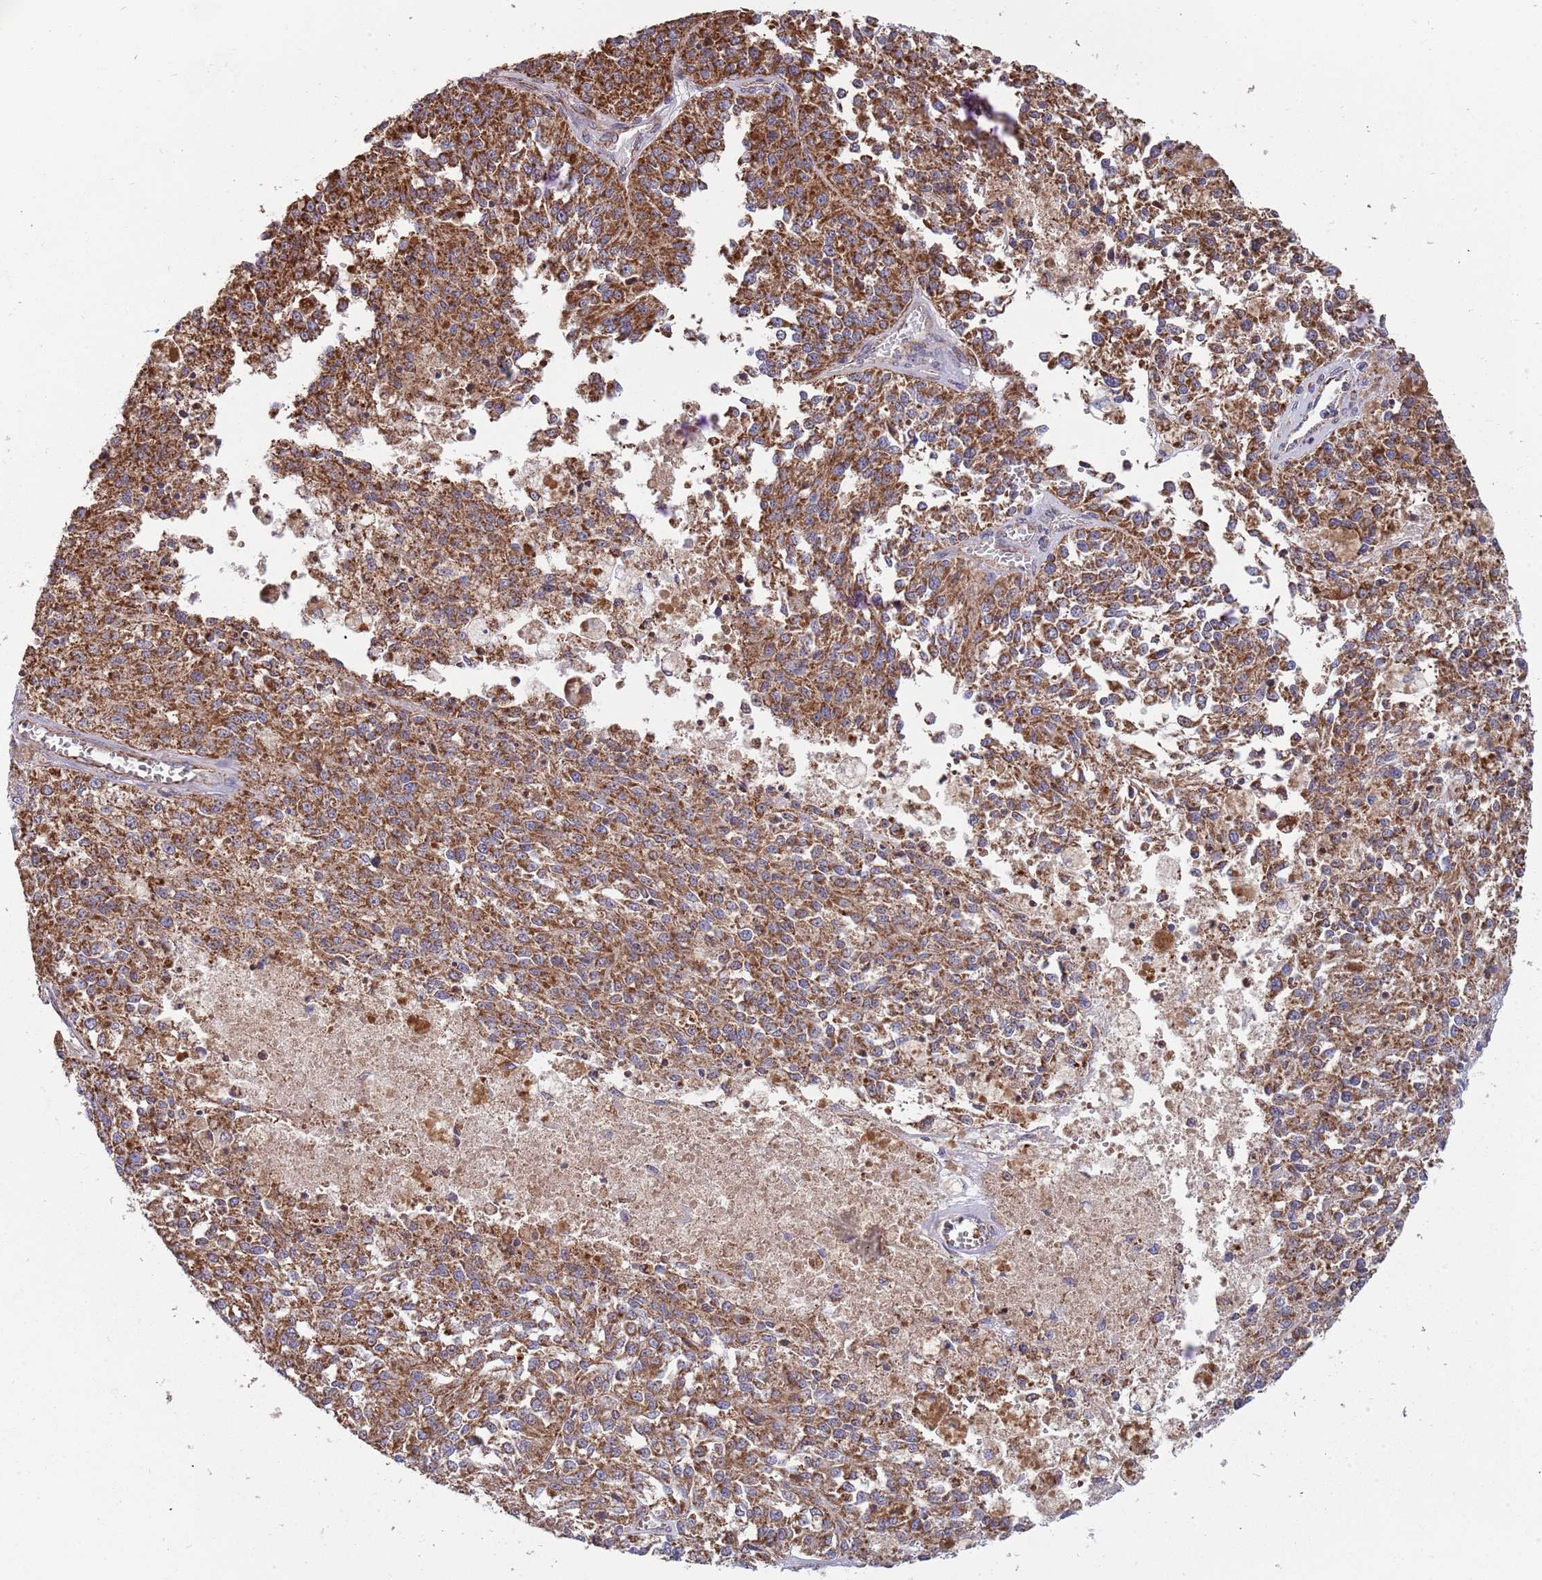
{"staining": {"intensity": "strong", "quantity": ">75%", "location": "cytoplasmic/membranous"}, "tissue": "melanoma", "cell_type": "Tumor cells", "image_type": "cancer", "snomed": [{"axis": "morphology", "description": "Malignant melanoma, NOS"}, {"axis": "topography", "description": "Skin"}], "caption": "Malignant melanoma stained for a protein (brown) displays strong cytoplasmic/membranous positive staining in about >75% of tumor cells.", "gene": "VPS16", "patient": {"sex": "female", "age": 64}}